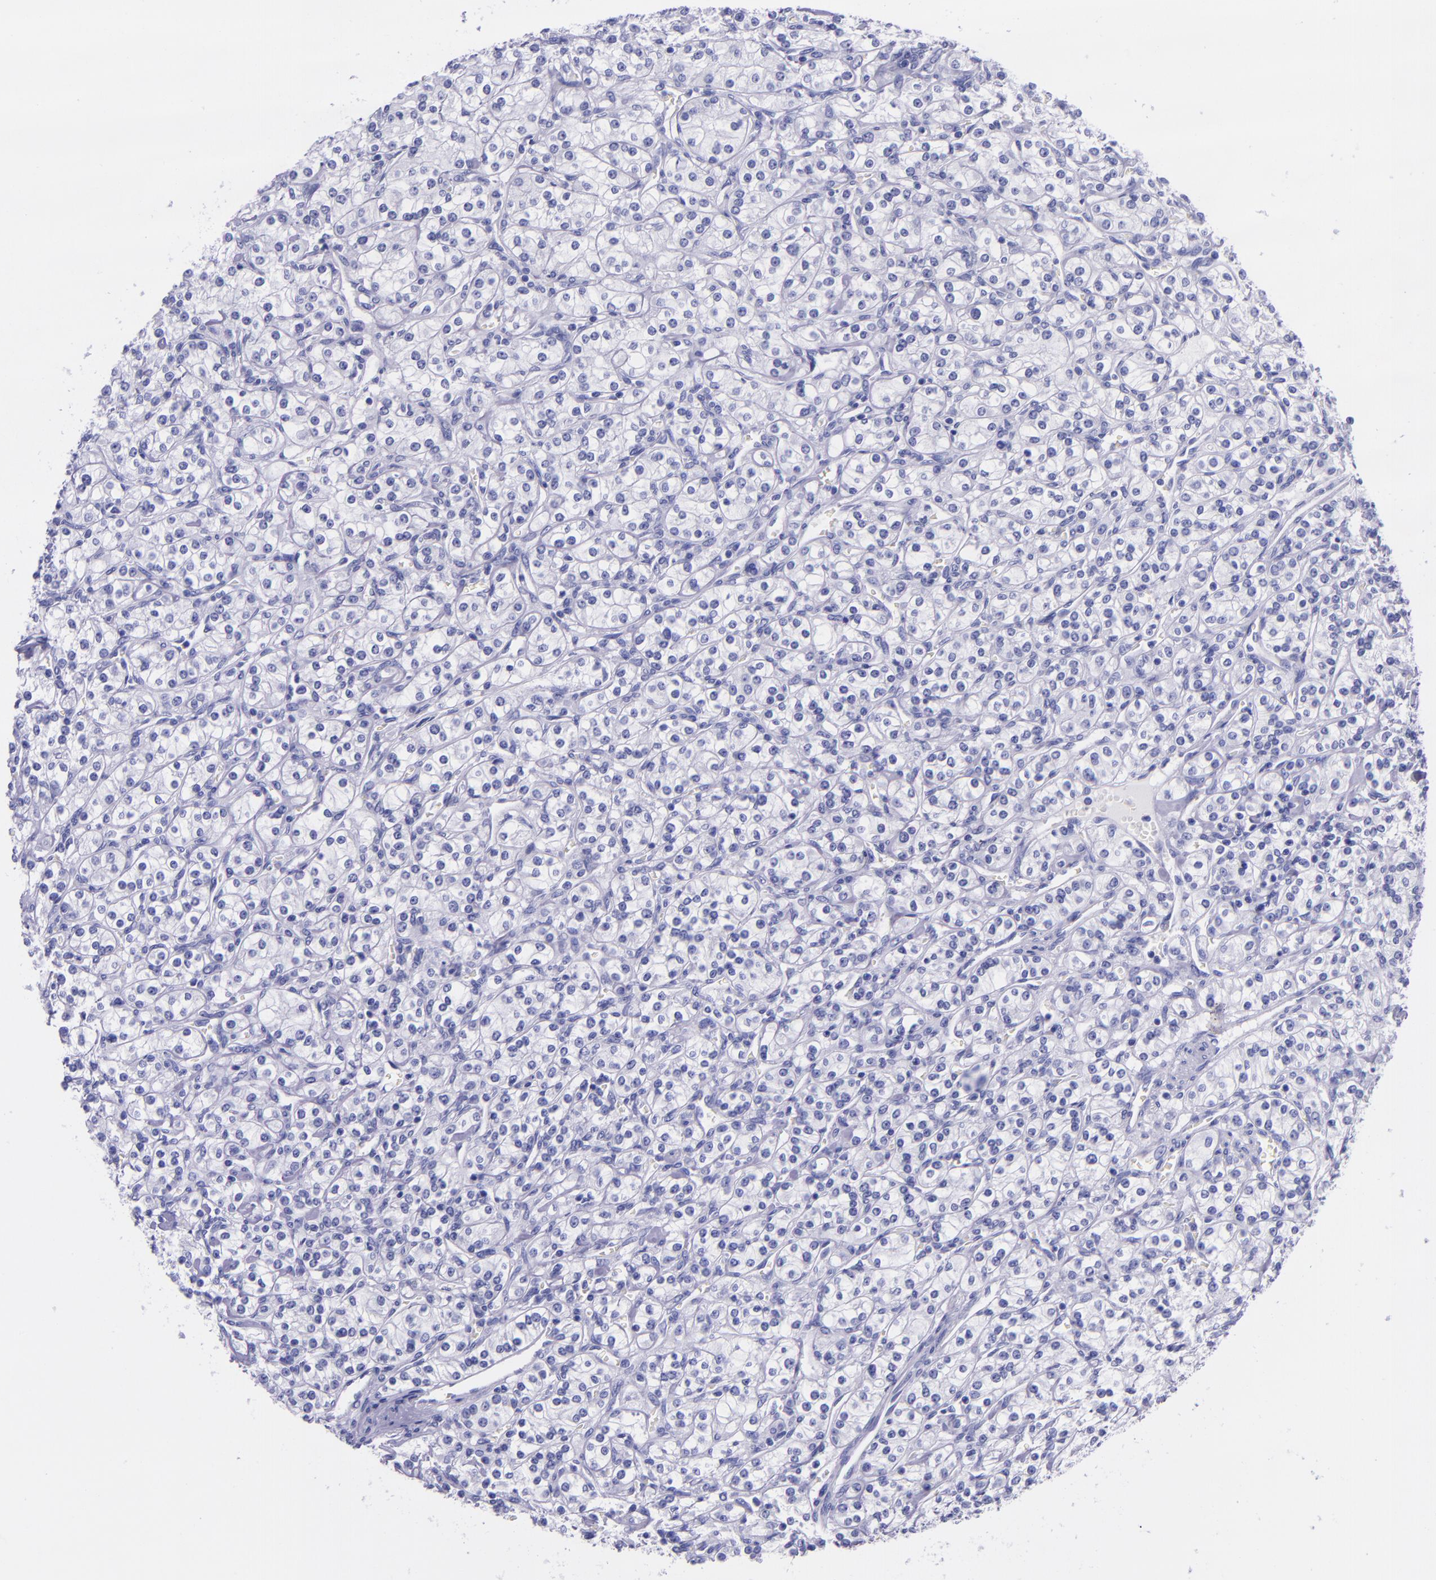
{"staining": {"intensity": "negative", "quantity": "none", "location": "none"}, "tissue": "renal cancer", "cell_type": "Tumor cells", "image_type": "cancer", "snomed": [{"axis": "morphology", "description": "Adenocarcinoma, NOS"}, {"axis": "topography", "description": "Kidney"}], "caption": "A histopathology image of human renal adenocarcinoma is negative for staining in tumor cells.", "gene": "MBP", "patient": {"sex": "male", "age": 77}}